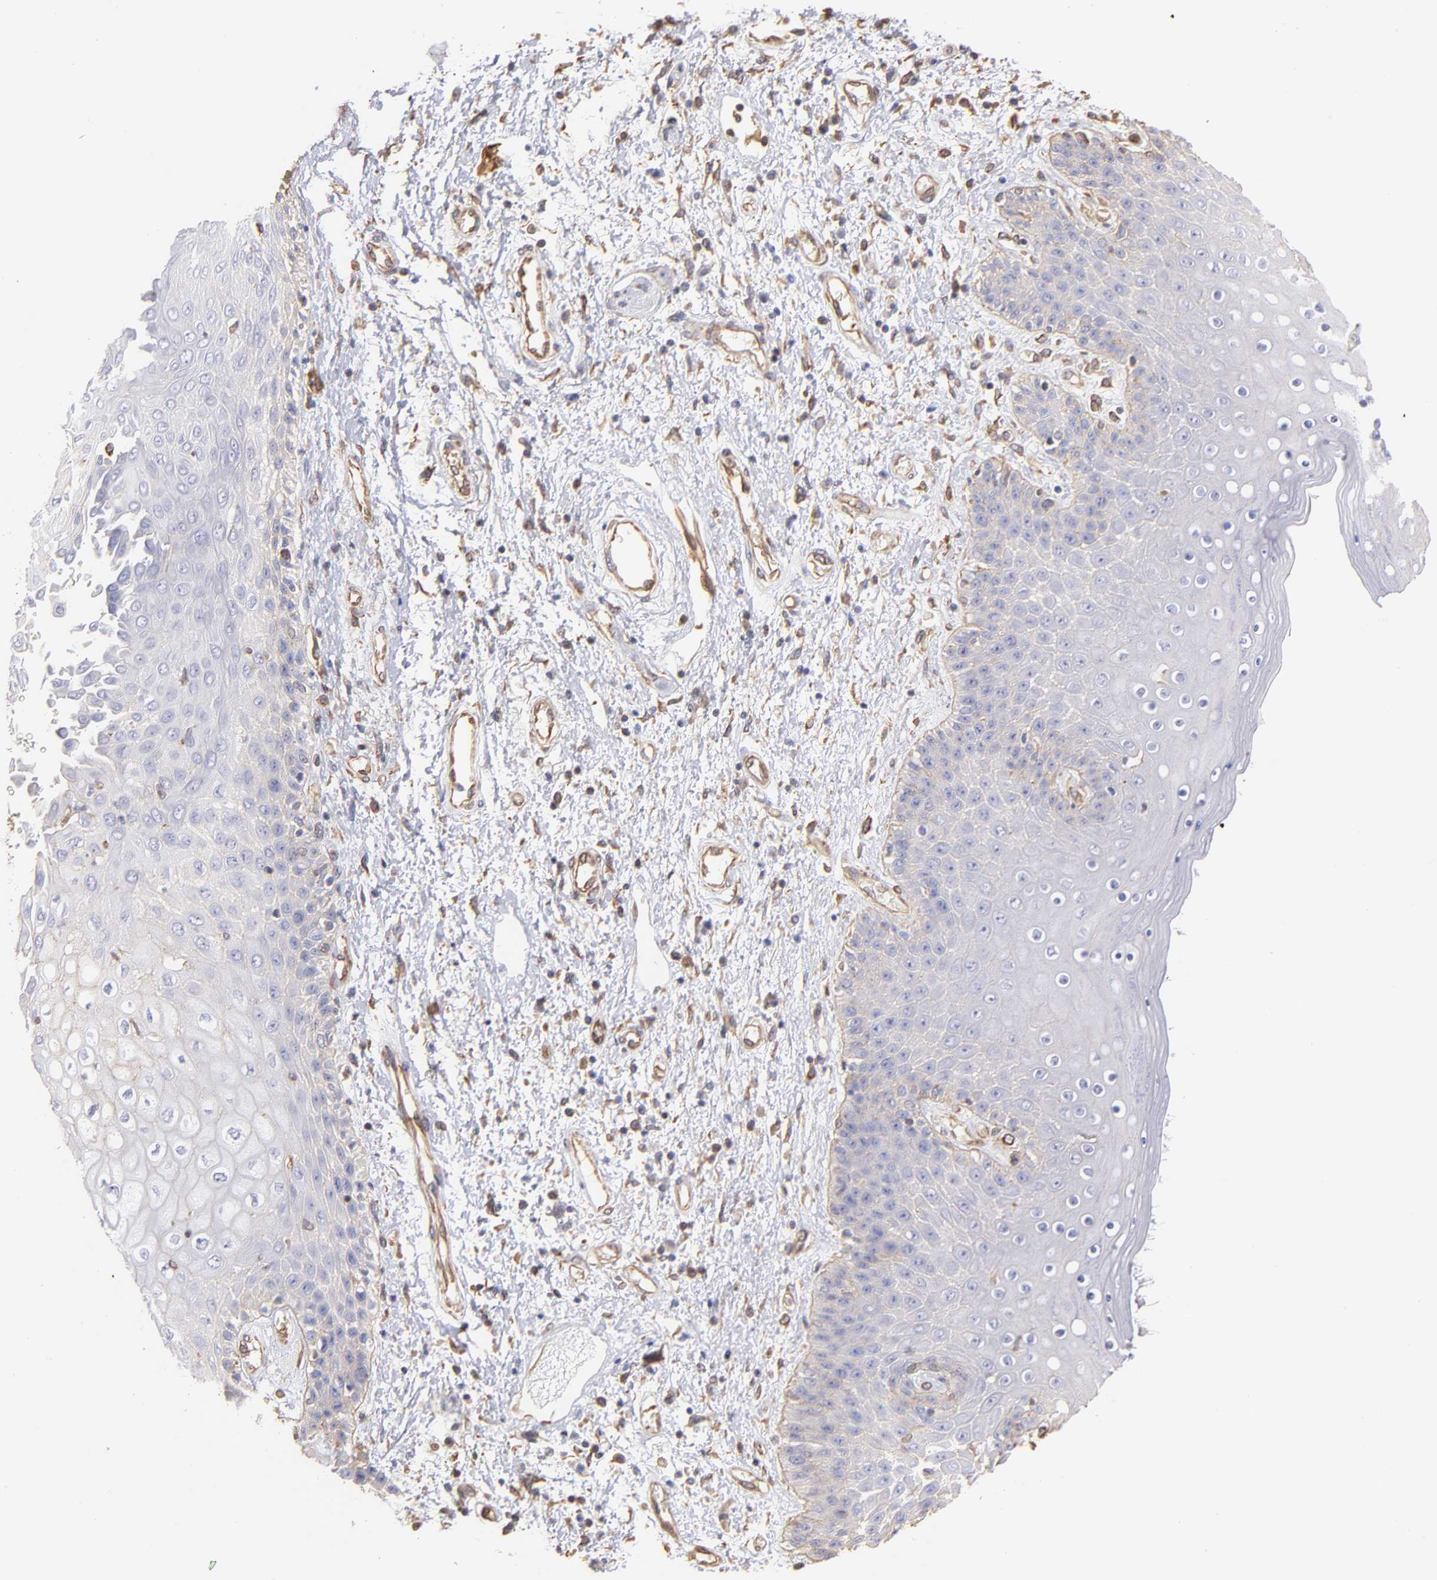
{"staining": {"intensity": "negative", "quantity": "none", "location": "none"}, "tissue": "skin", "cell_type": "Epidermal cells", "image_type": "normal", "snomed": [{"axis": "morphology", "description": "Normal tissue, NOS"}, {"axis": "topography", "description": "Anal"}], "caption": "High power microscopy photomicrograph of an immunohistochemistry histopathology image of benign skin, revealing no significant positivity in epidermal cells.", "gene": "PLEC", "patient": {"sex": "female", "age": 46}}